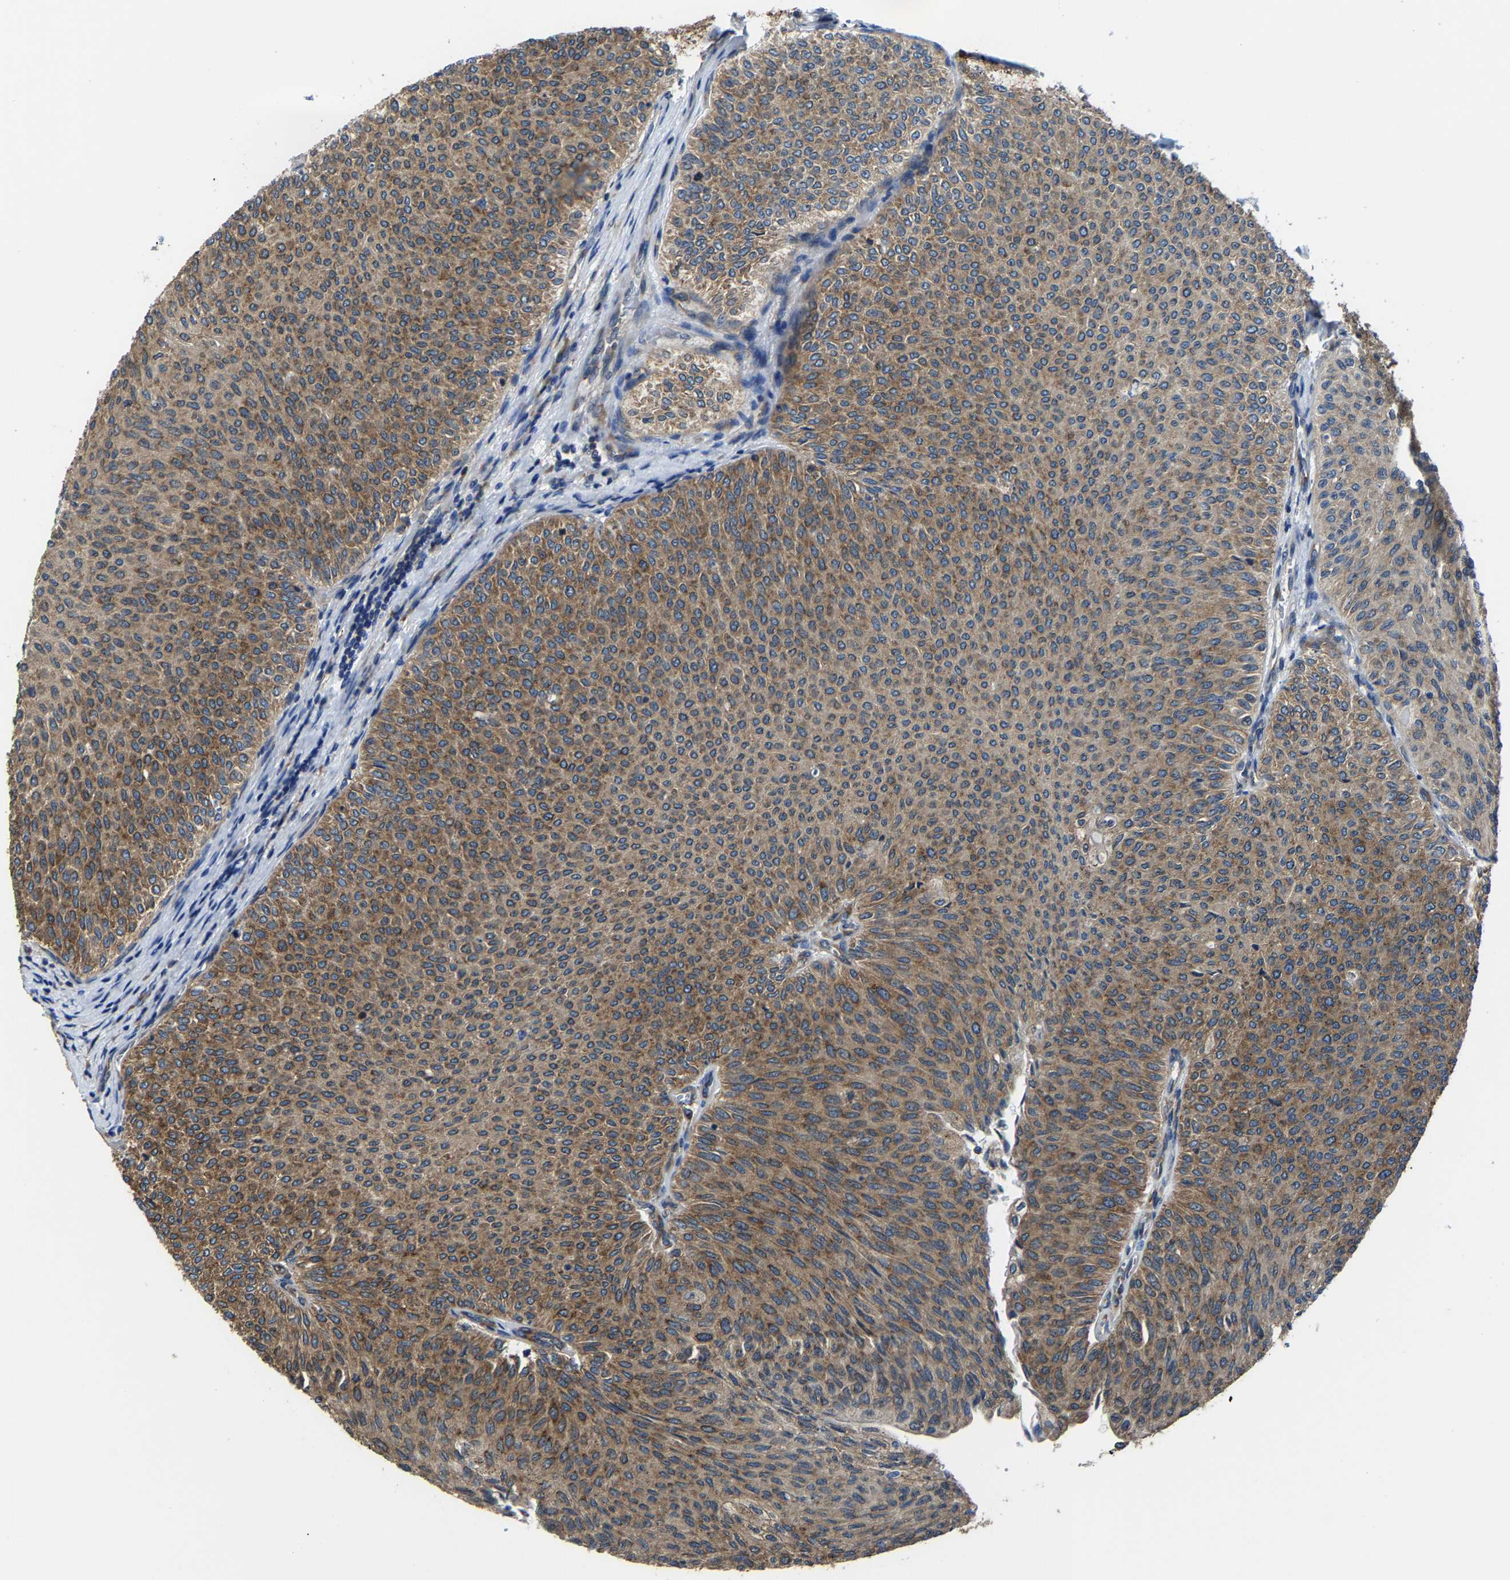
{"staining": {"intensity": "strong", "quantity": "25%-75%", "location": "cytoplasmic/membranous"}, "tissue": "urothelial cancer", "cell_type": "Tumor cells", "image_type": "cancer", "snomed": [{"axis": "morphology", "description": "Urothelial carcinoma, Low grade"}, {"axis": "topography", "description": "Urinary bladder"}], "caption": "Protein expression analysis of urothelial cancer shows strong cytoplasmic/membranous staining in about 25%-75% of tumor cells.", "gene": "G3BP2", "patient": {"sex": "male", "age": 78}}